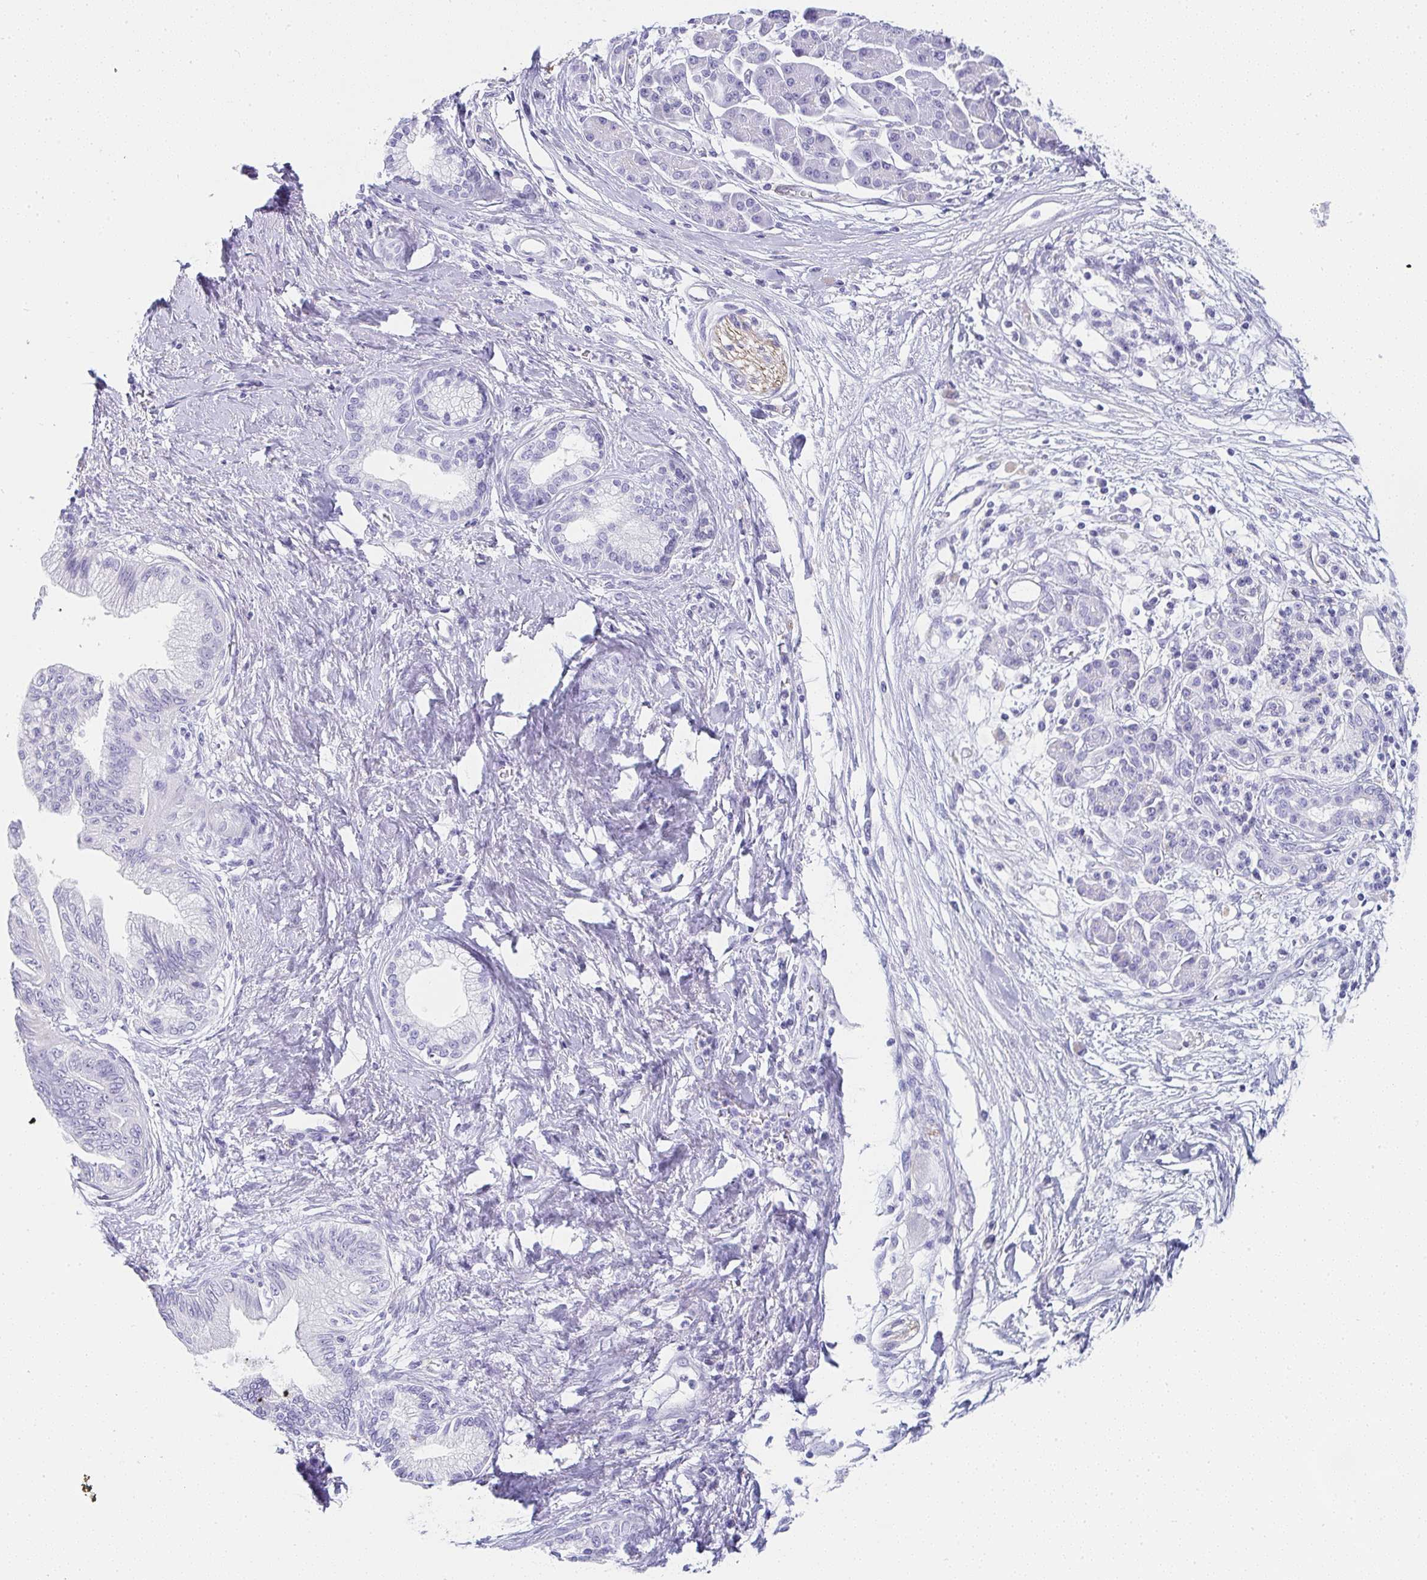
{"staining": {"intensity": "negative", "quantity": "none", "location": "none"}, "tissue": "pancreatic cancer", "cell_type": "Tumor cells", "image_type": "cancer", "snomed": [{"axis": "morphology", "description": "Adenocarcinoma, NOS"}, {"axis": "topography", "description": "Pancreas"}], "caption": "This histopathology image is of adenocarcinoma (pancreatic) stained with immunohistochemistry (IHC) to label a protein in brown with the nuclei are counter-stained blue. There is no positivity in tumor cells.", "gene": "PRND", "patient": {"sex": "female", "age": 77}}